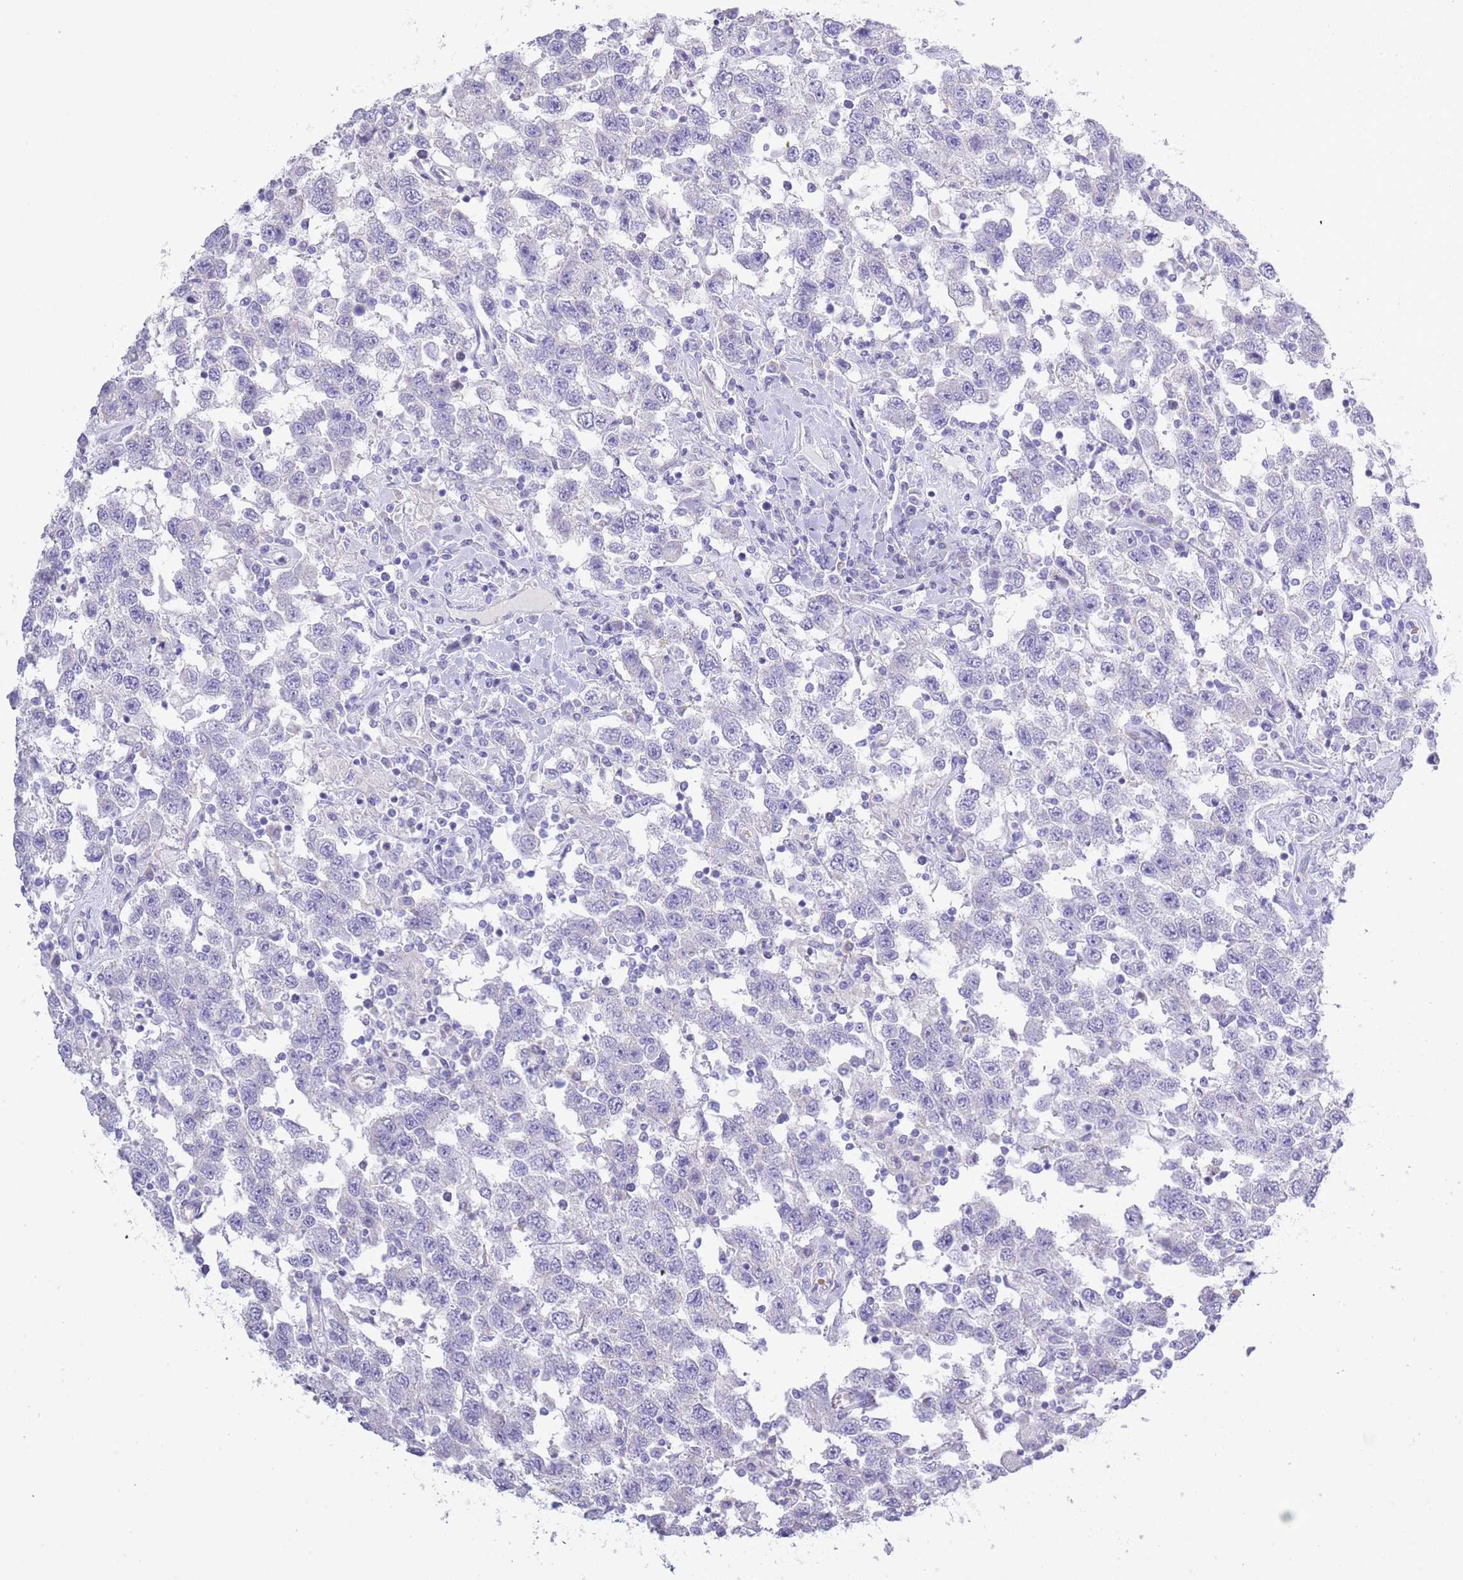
{"staining": {"intensity": "negative", "quantity": "none", "location": "none"}, "tissue": "testis cancer", "cell_type": "Tumor cells", "image_type": "cancer", "snomed": [{"axis": "morphology", "description": "Seminoma, NOS"}, {"axis": "topography", "description": "Testis"}], "caption": "This is an immunohistochemistry micrograph of seminoma (testis). There is no positivity in tumor cells.", "gene": "ACR", "patient": {"sex": "male", "age": 41}}